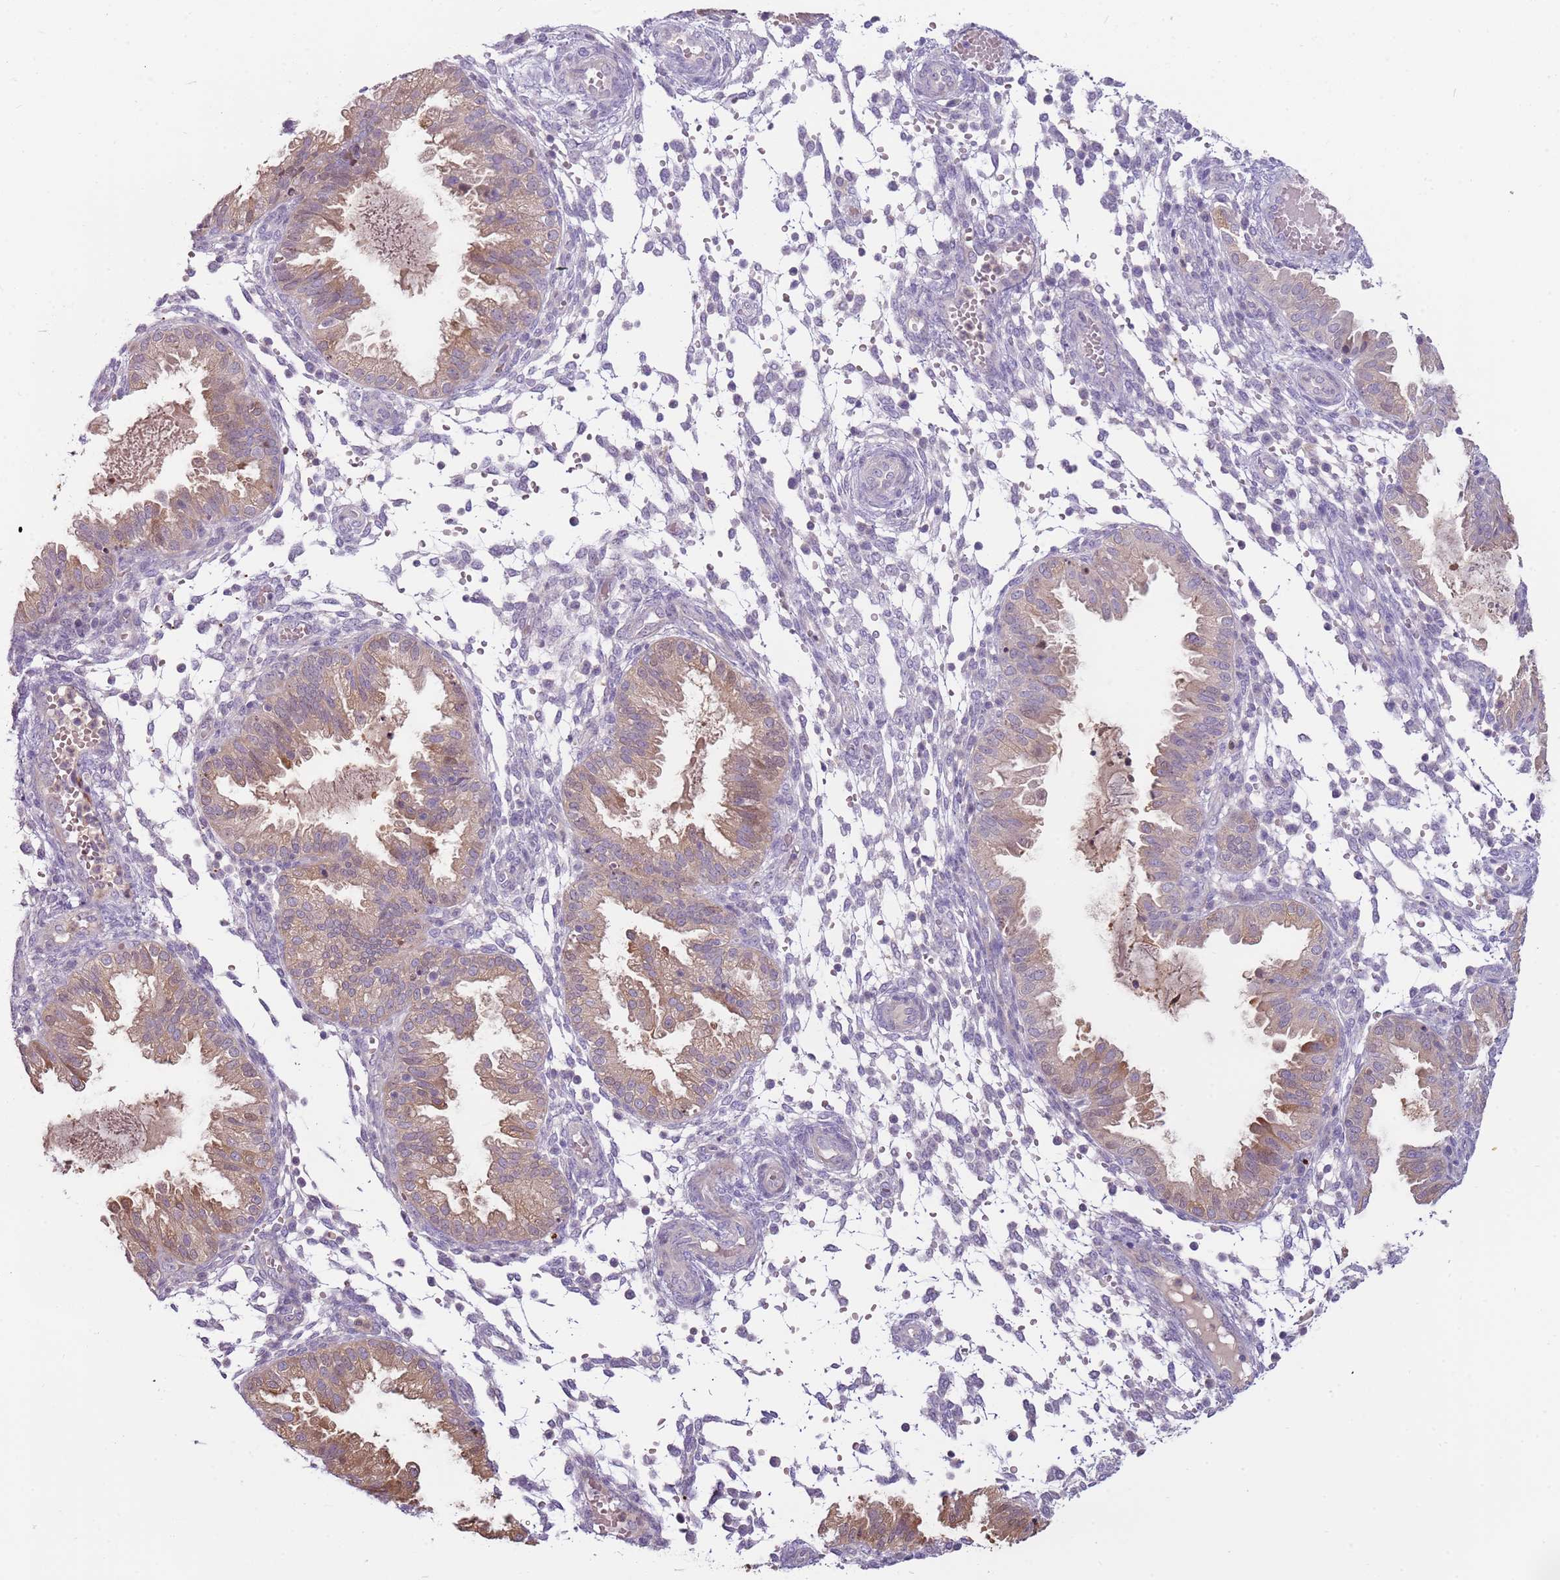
{"staining": {"intensity": "negative", "quantity": "none", "location": "none"}, "tissue": "endometrium", "cell_type": "Cells in endometrial stroma", "image_type": "normal", "snomed": [{"axis": "morphology", "description": "Normal tissue, NOS"}, {"axis": "topography", "description": "Endometrium"}], "caption": "The image displays no significant positivity in cells in endometrial stroma of endometrium. (Stains: DAB (3,3'-diaminobenzidine) immunohistochemistry with hematoxylin counter stain, Microscopy: brightfield microscopy at high magnification).", "gene": "ARHGAP5", "patient": {"sex": "female", "age": 33}}